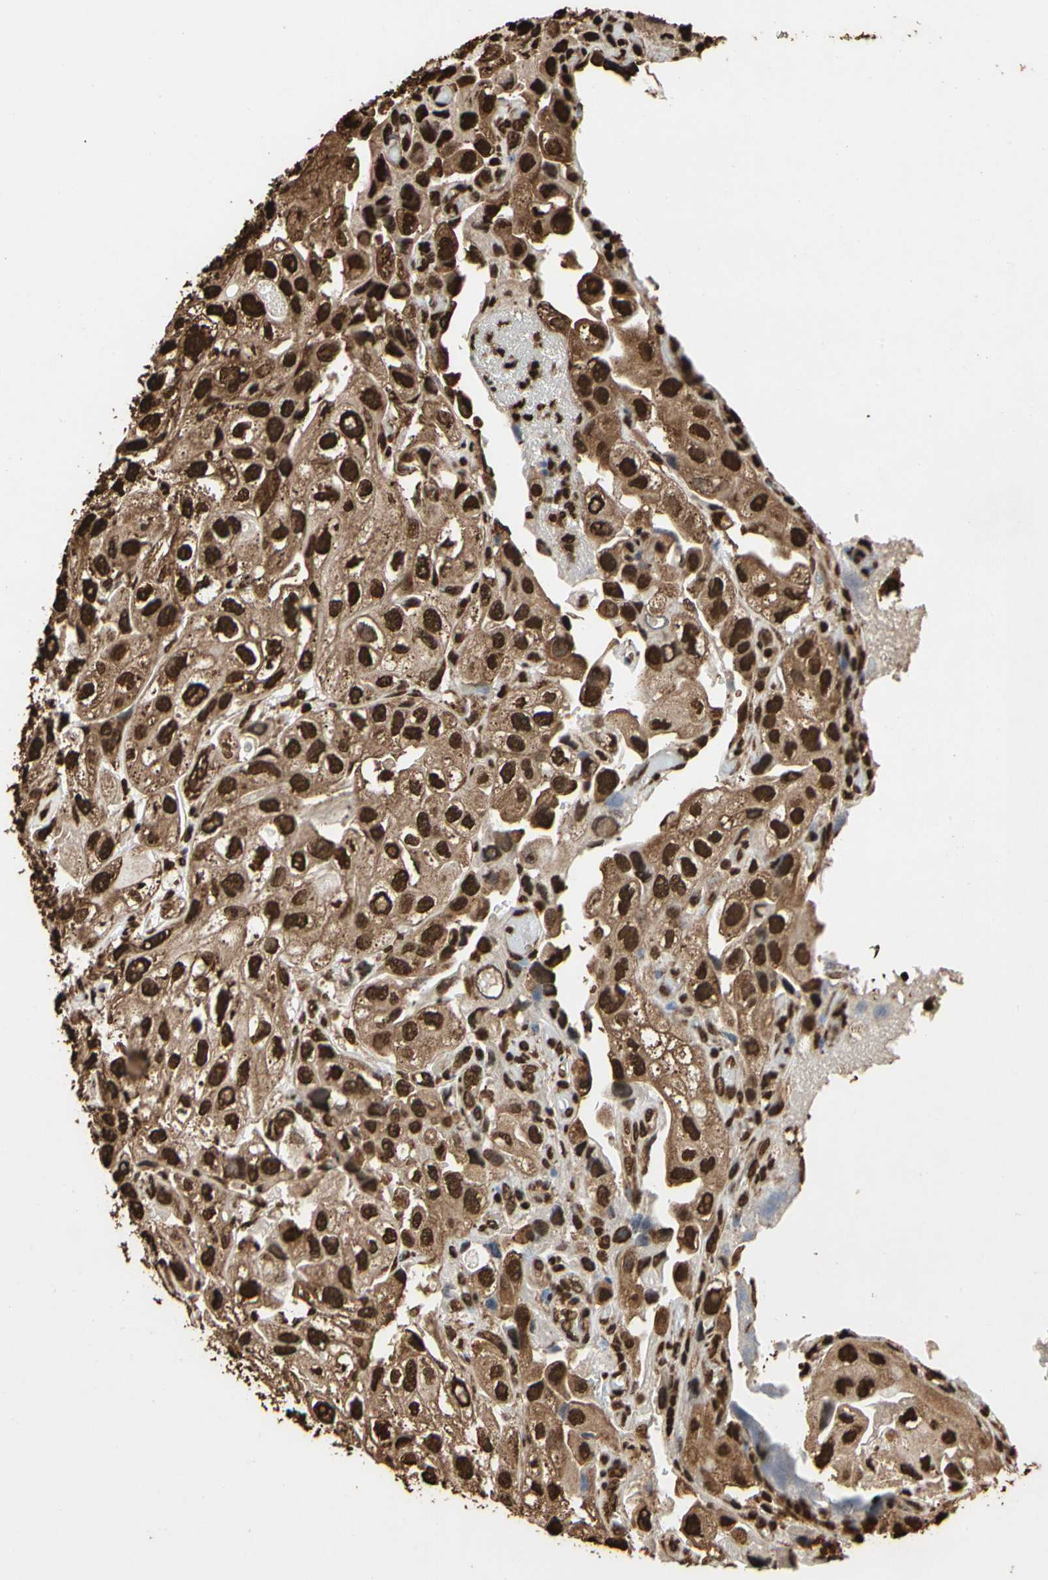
{"staining": {"intensity": "strong", "quantity": ">75%", "location": "cytoplasmic/membranous,nuclear"}, "tissue": "urothelial cancer", "cell_type": "Tumor cells", "image_type": "cancer", "snomed": [{"axis": "morphology", "description": "Urothelial carcinoma, High grade"}, {"axis": "topography", "description": "Urinary bladder"}], "caption": "Urothelial carcinoma (high-grade) stained with a brown dye demonstrates strong cytoplasmic/membranous and nuclear positive staining in approximately >75% of tumor cells.", "gene": "HNRNPK", "patient": {"sex": "female", "age": 64}}